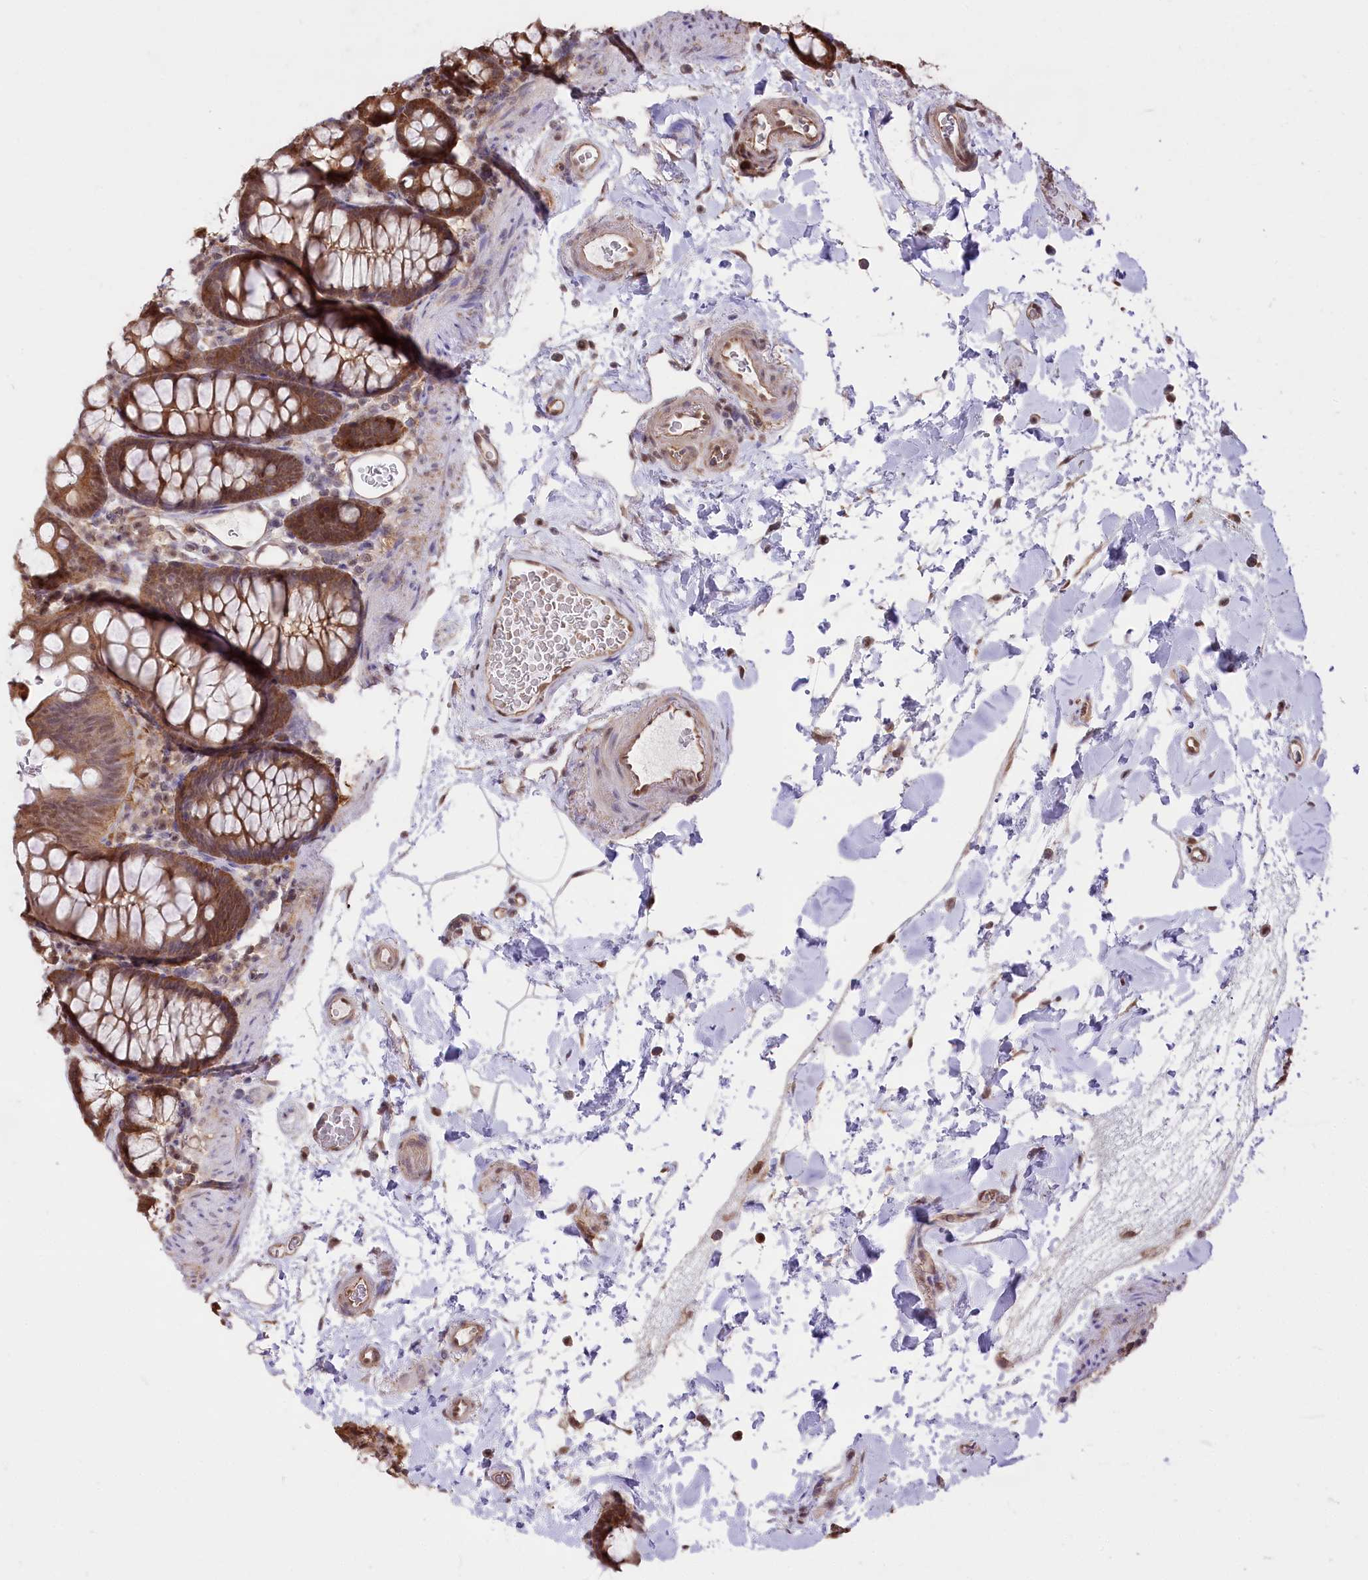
{"staining": {"intensity": "moderate", "quantity": ">75%", "location": "cytoplasmic/membranous"}, "tissue": "colon", "cell_type": "Endothelial cells", "image_type": "normal", "snomed": [{"axis": "morphology", "description": "Normal tissue, NOS"}, {"axis": "topography", "description": "Colon"}], "caption": "Moderate cytoplasmic/membranous expression for a protein is present in approximately >75% of endothelial cells of benign colon using immunohistochemistry (IHC).", "gene": "PSMA1", "patient": {"sex": "male", "age": 75}}